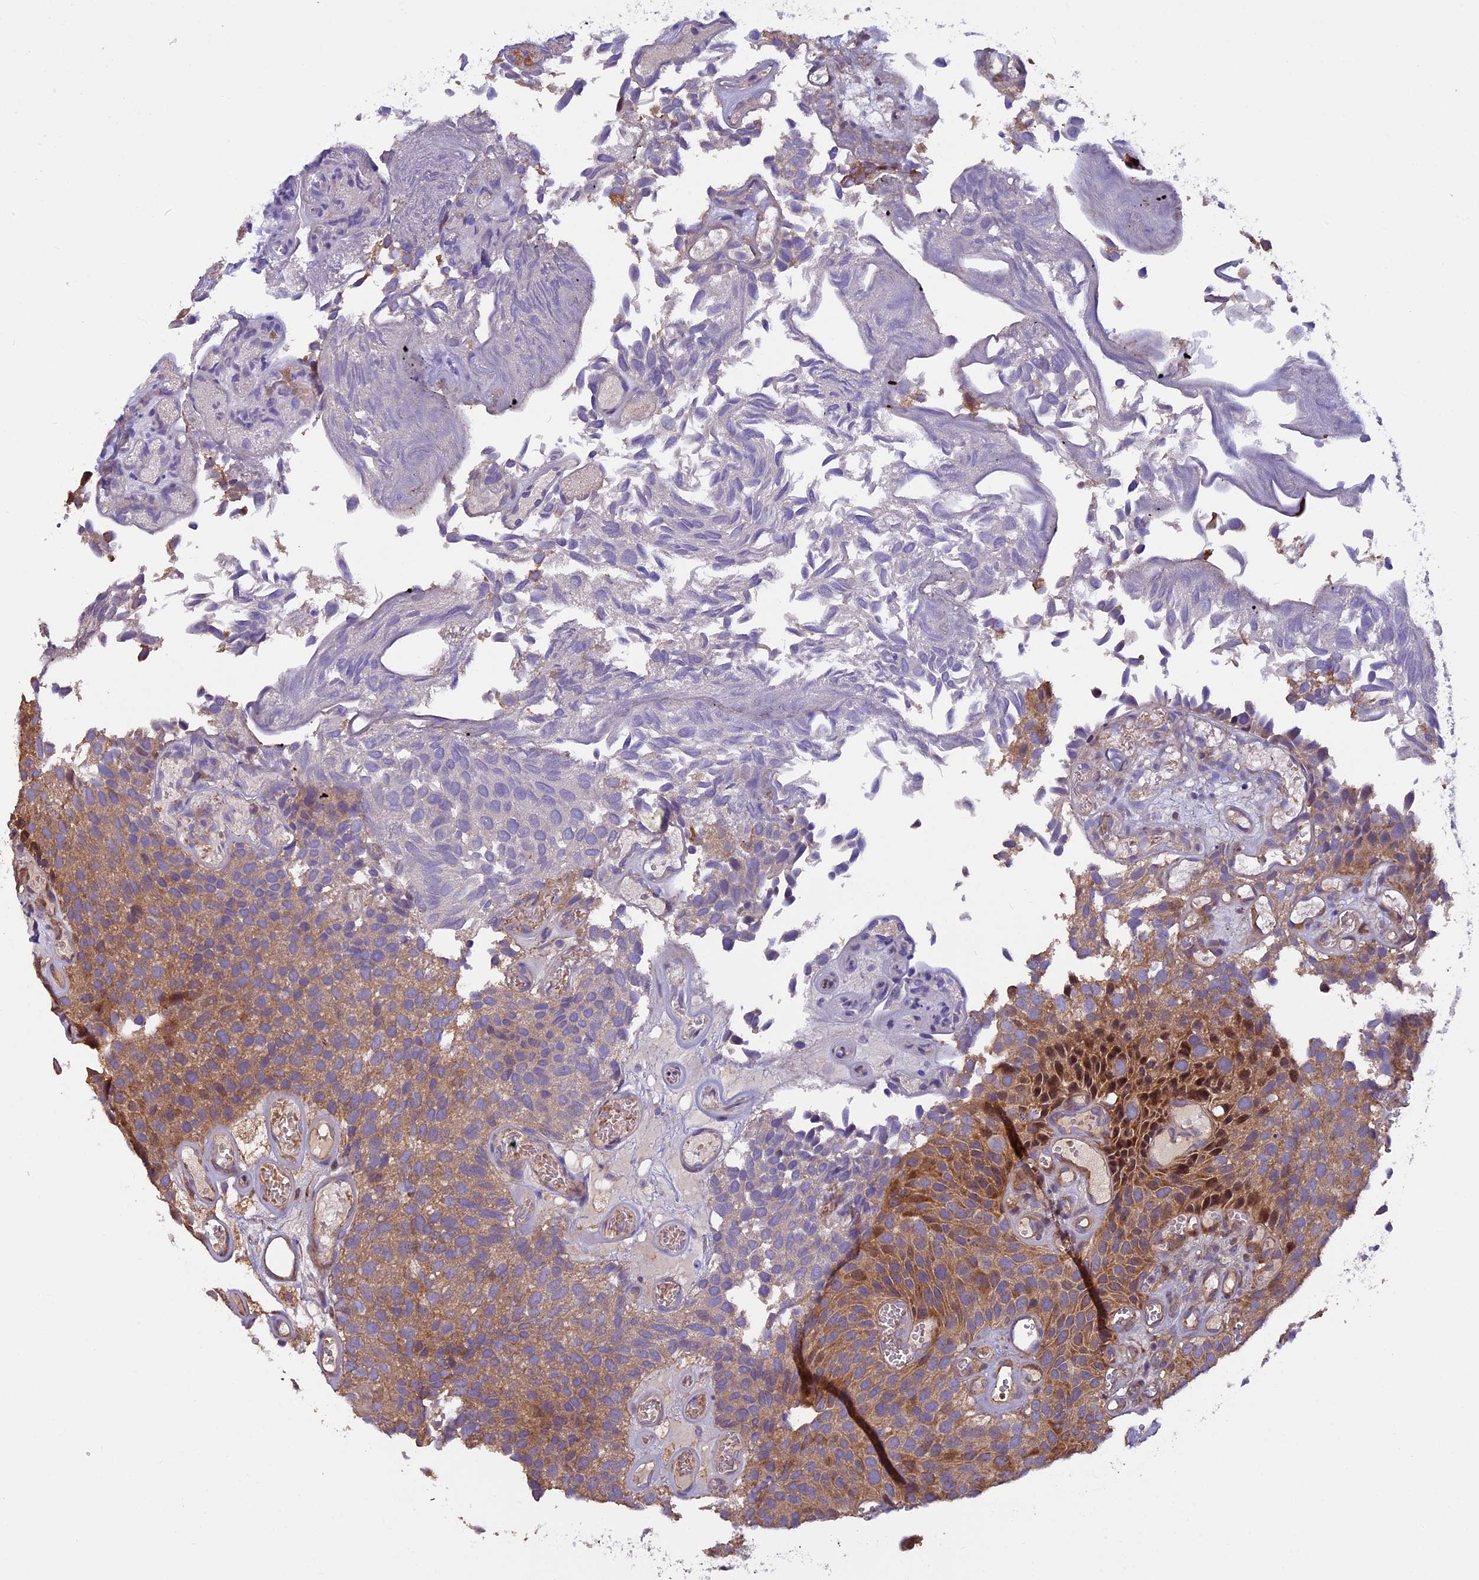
{"staining": {"intensity": "moderate", "quantity": ">75%", "location": "cytoplasmic/membranous"}, "tissue": "urothelial cancer", "cell_type": "Tumor cells", "image_type": "cancer", "snomed": [{"axis": "morphology", "description": "Urothelial carcinoma, Low grade"}, {"axis": "topography", "description": "Urinary bladder"}], "caption": "Low-grade urothelial carcinoma stained with a brown dye reveals moderate cytoplasmic/membranous positive staining in approximately >75% of tumor cells.", "gene": "FRY", "patient": {"sex": "male", "age": 89}}